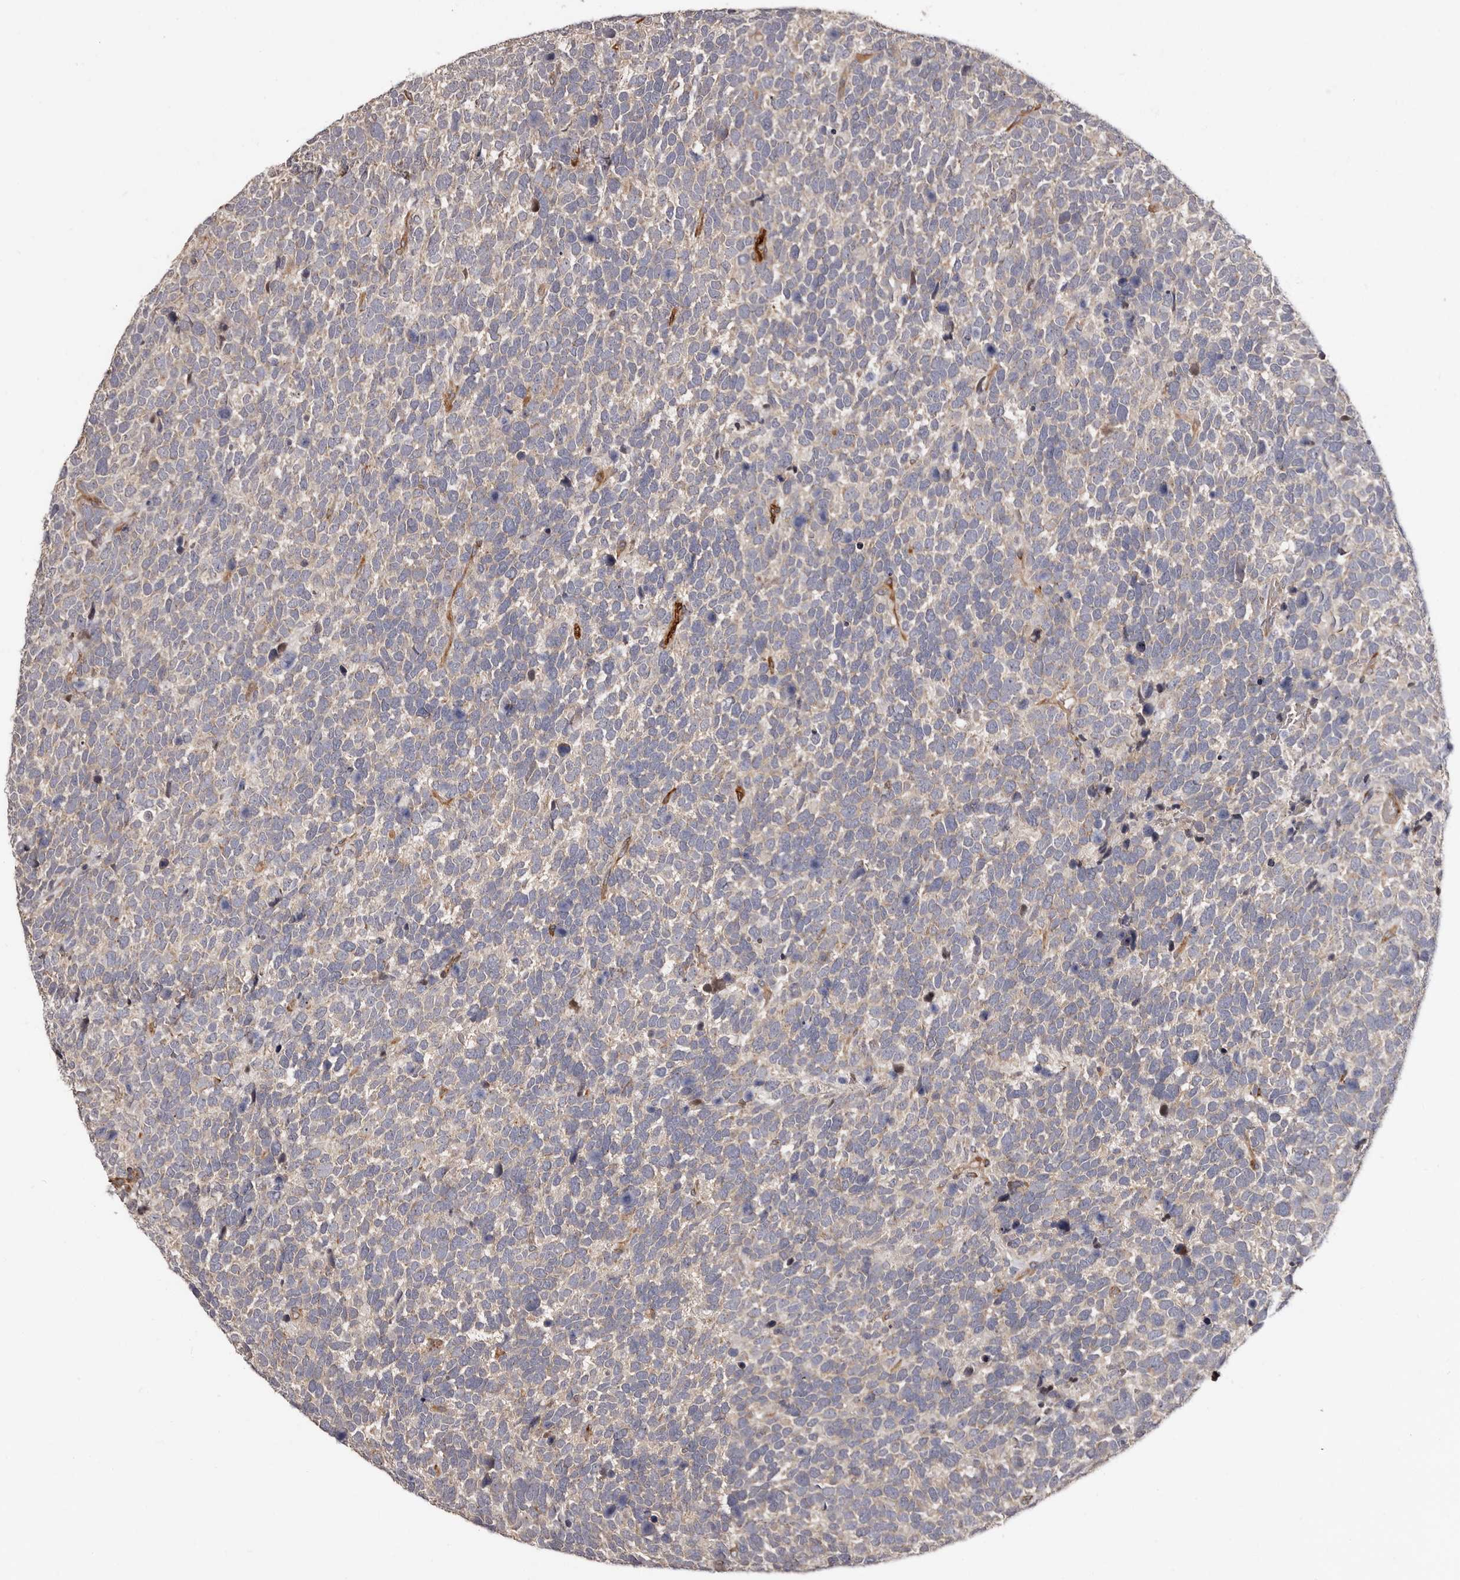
{"staining": {"intensity": "negative", "quantity": "none", "location": "none"}, "tissue": "urothelial cancer", "cell_type": "Tumor cells", "image_type": "cancer", "snomed": [{"axis": "morphology", "description": "Urothelial carcinoma, High grade"}, {"axis": "topography", "description": "Urinary bladder"}], "caption": "A histopathology image of human urothelial cancer is negative for staining in tumor cells.", "gene": "TBC1D22B", "patient": {"sex": "female", "age": 82}}